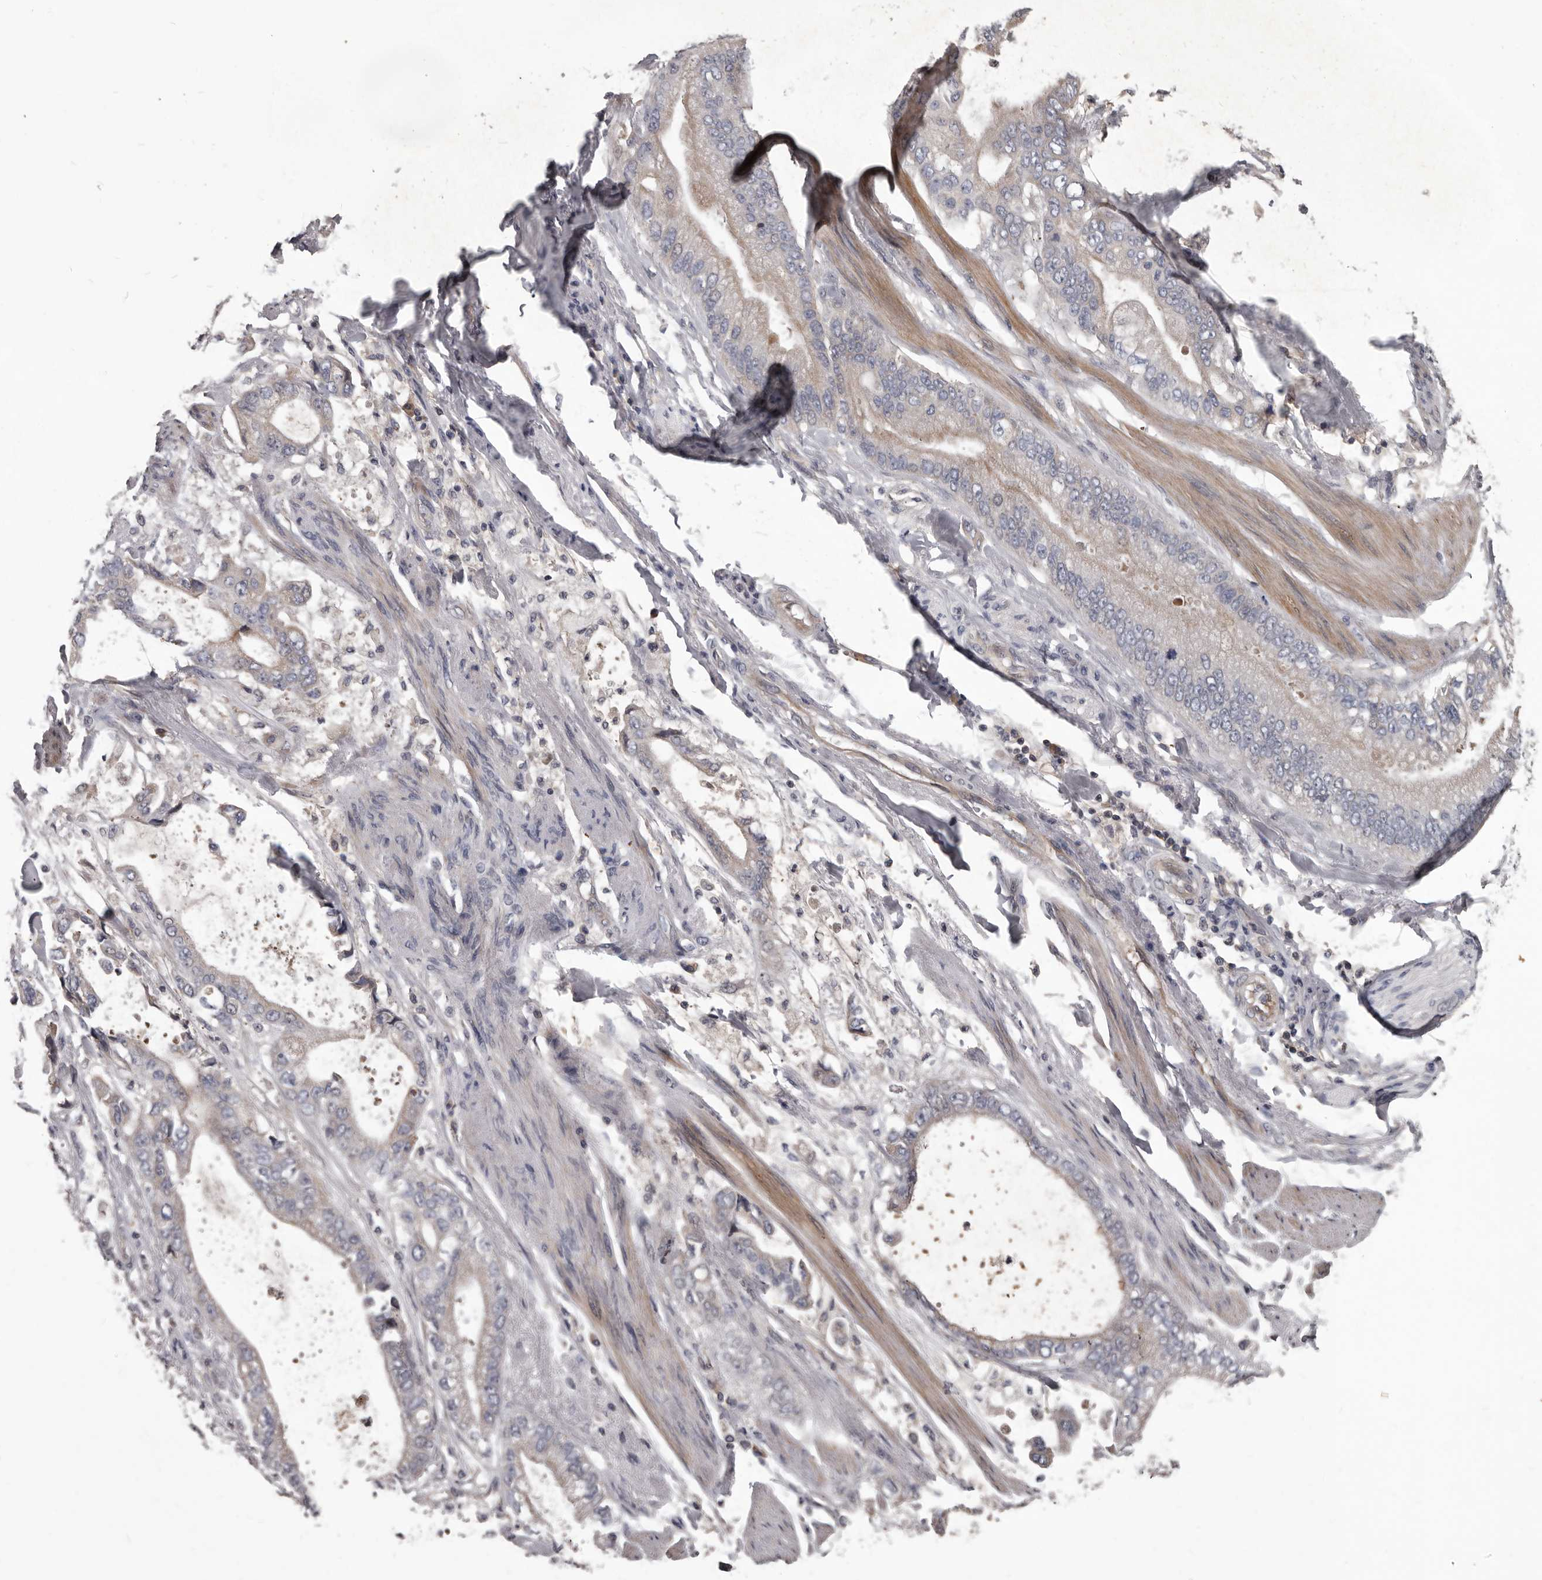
{"staining": {"intensity": "weak", "quantity": "<25%", "location": "cytoplasmic/membranous"}, "tissue": "stomach cancer", "cell_type": "Tumor cells", "image_type": "cancer", "snomed": [{"axis": "morphology", "description": "Normal tissue, NOS"}, {"axis": "morphology", "description": "Adenocarcinoma, NOS"}, {"axis": "topography", "description": "Stomach"}], "caption": "High power microscopy photomicrograph of an immunohistochemistry image of stomach cancer, revealing no significant expression in tumor cells.", "gene": "ALDH5A1", "patient": {"sex": "male", "age": 62}}